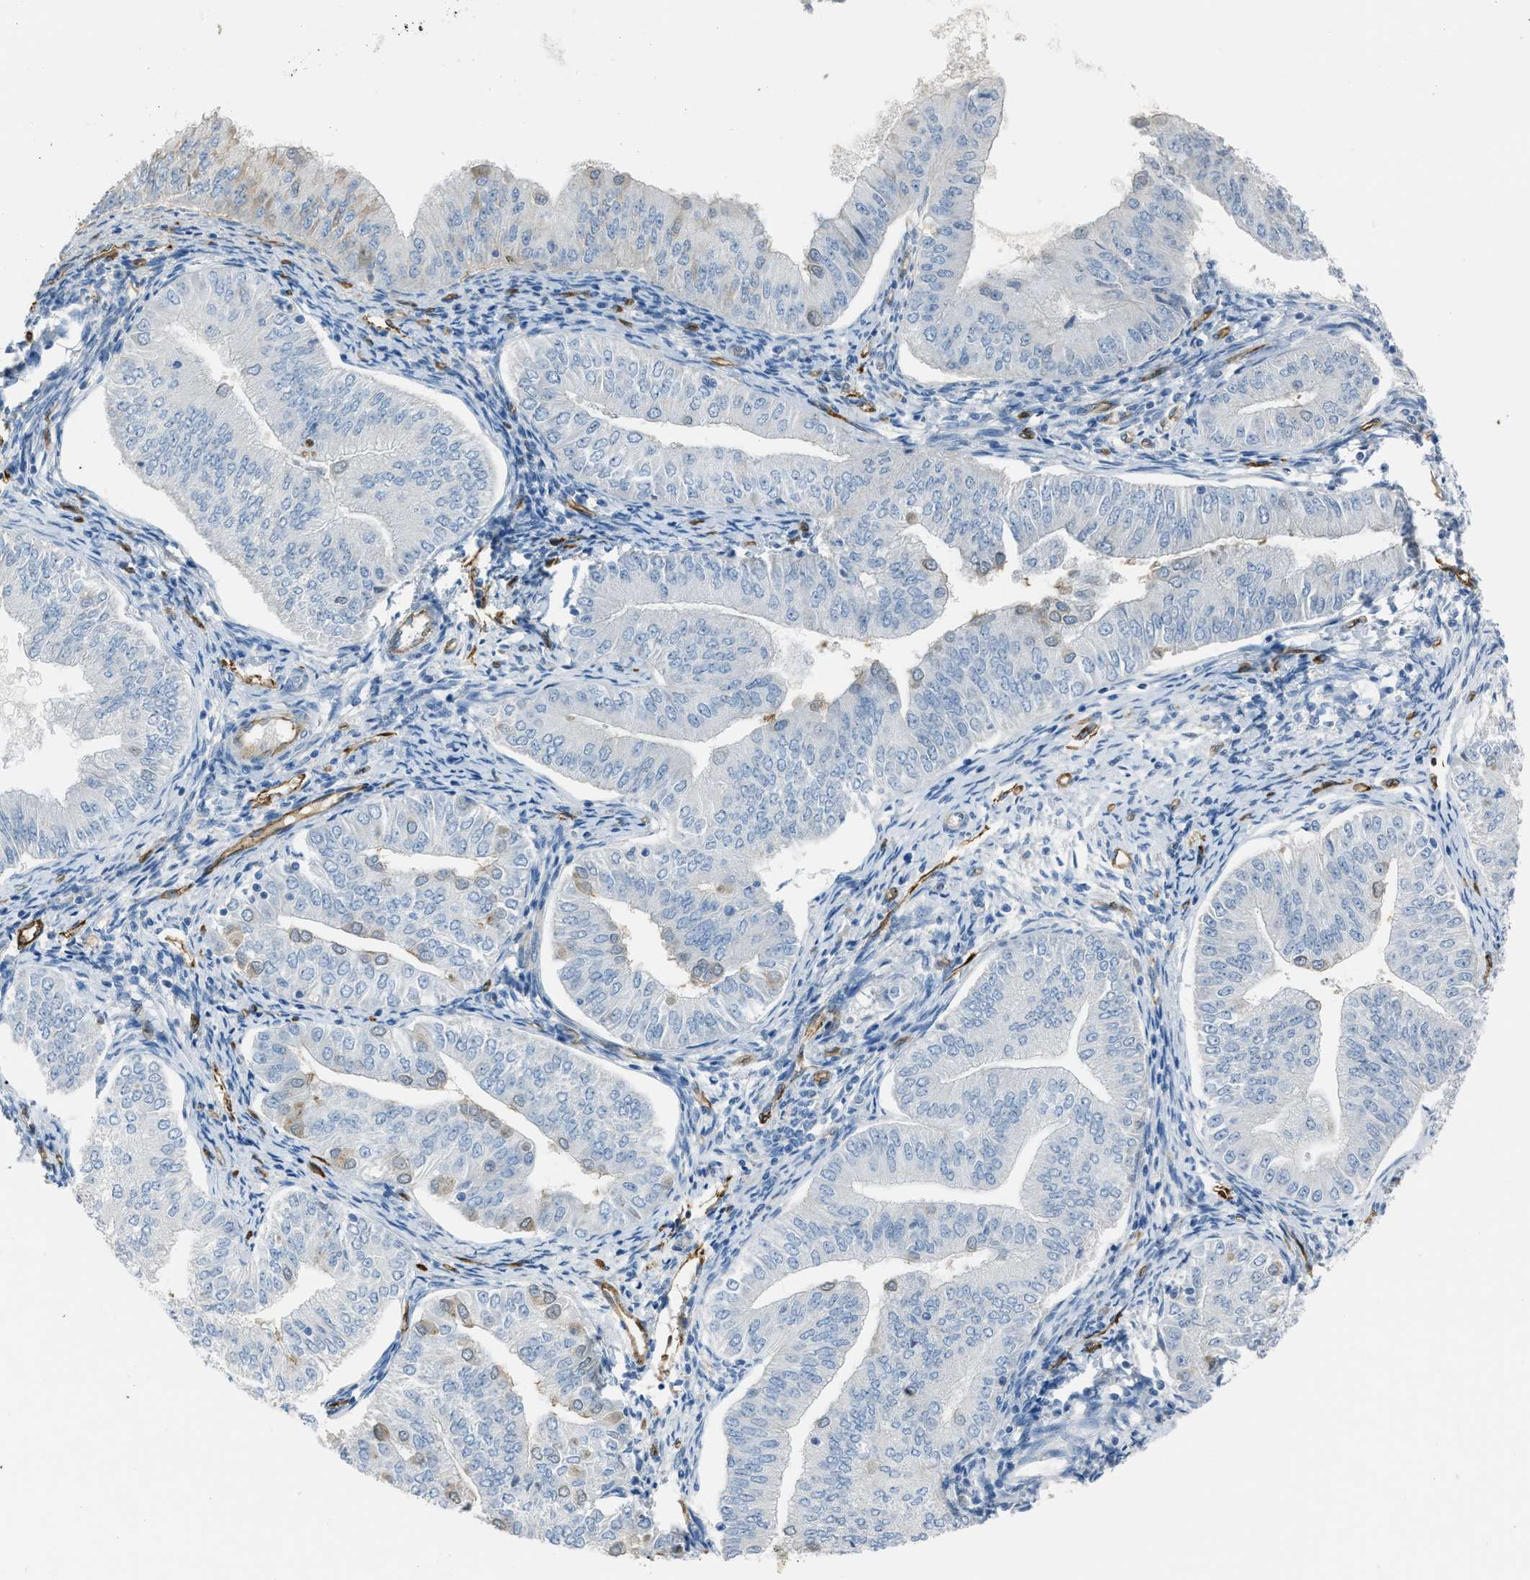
{"staining": {"intensity": "weak", "quantity": "<25%", "location": "cytoplasmic/membranous"}, "tissue": "endometrial cancer", "cell_type": "Tumor cells", "image_type": "cancer", "snomed": [{"axis": "morphology", "description": "Normal tissue, NOS"}, {"axis": "morphology", "description": "Adenocarcinoma, NOS"}, {"axis": "topography", "description": "Endometrium"}], "caption": "This is an IHC micrograph of human endometrial cancer (adenocarcinoma). There is no staining in tumor cells.", "gene": "SLC22A15", "patient": {"sex": "female", "age": 53}}